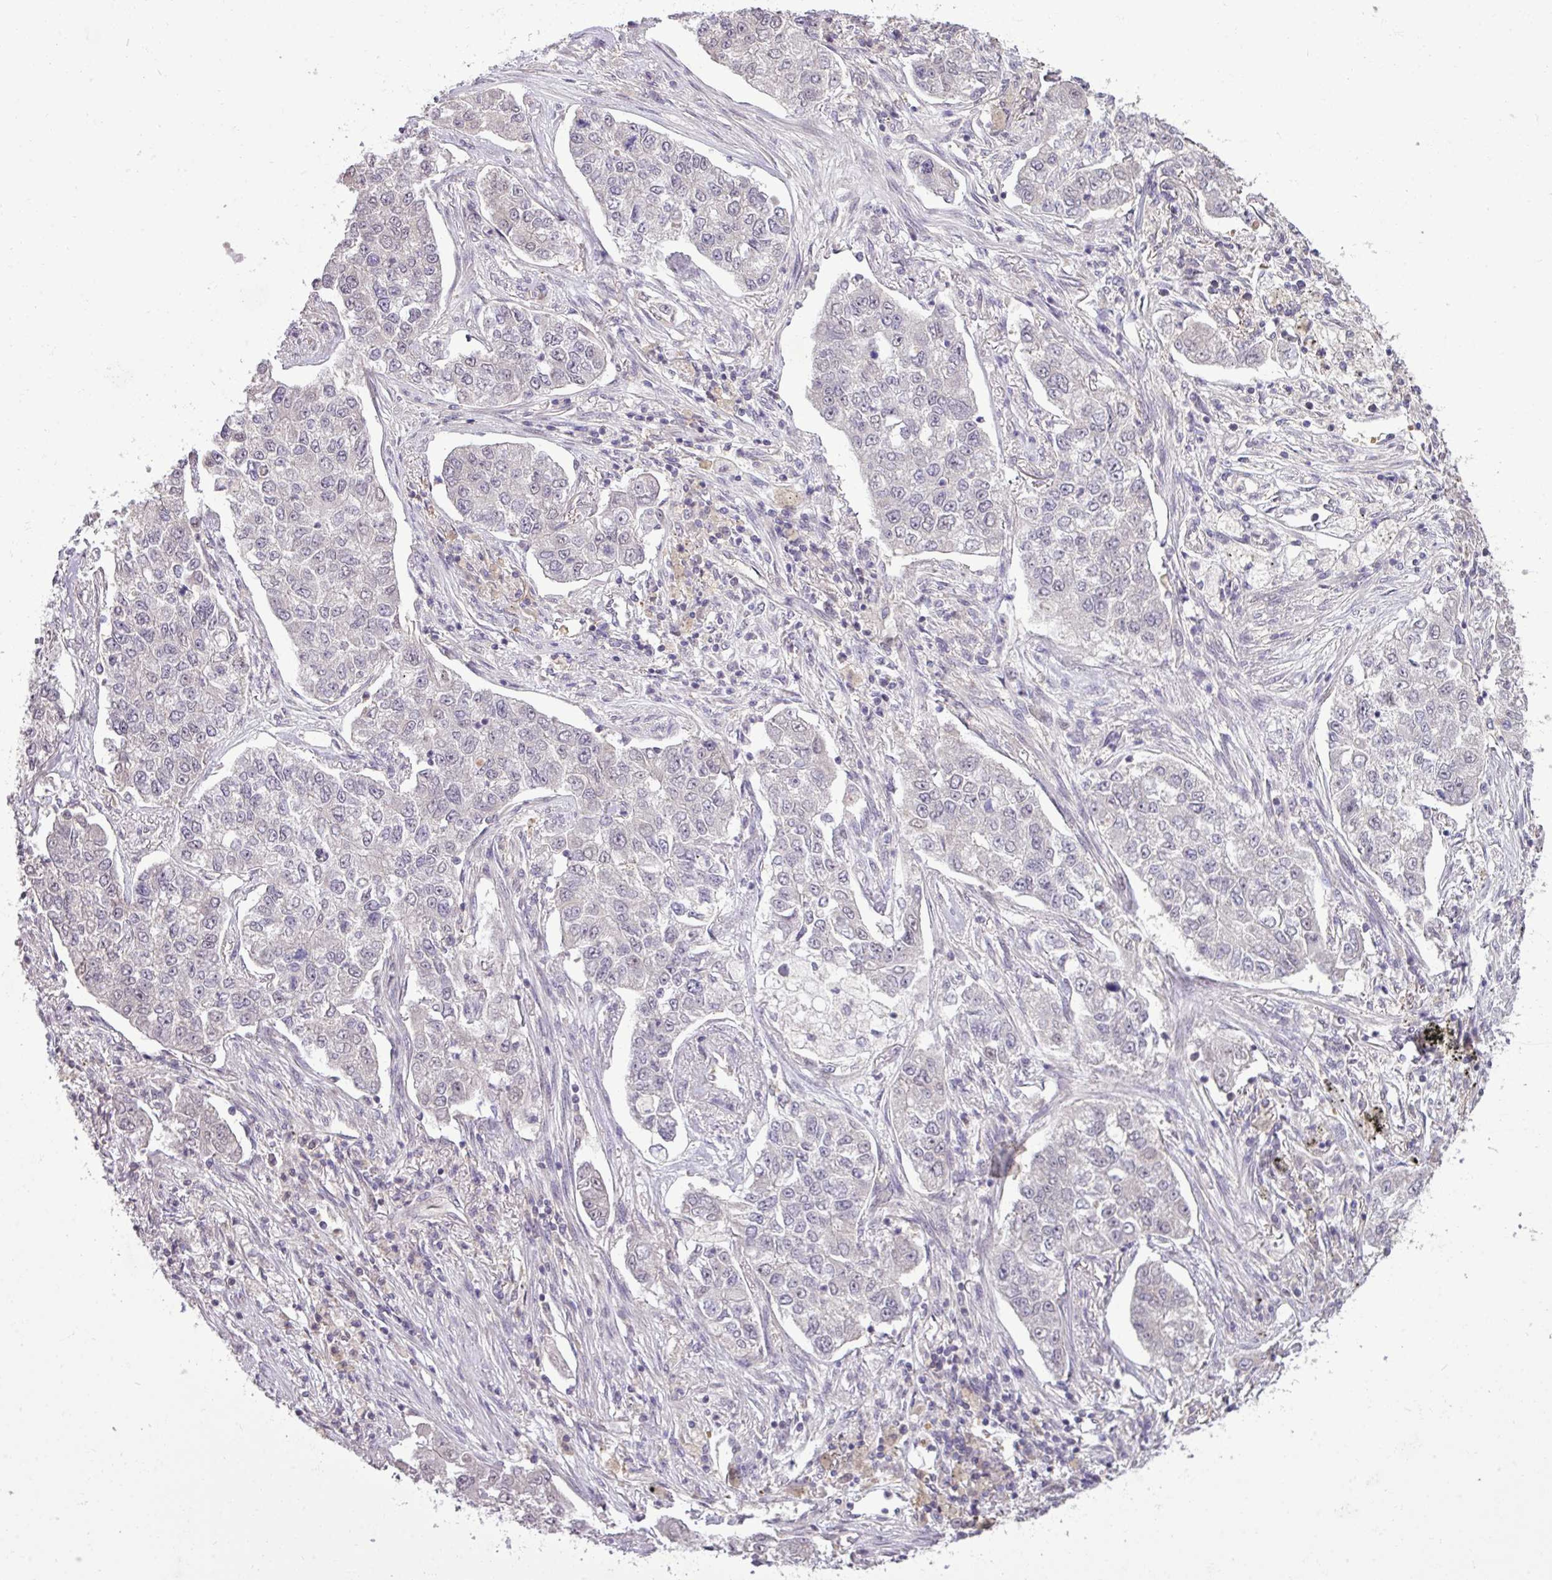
{"staining": {"intensity": "negative", "quantity": "none", "location": "none"}, "tissue": "lung cancer", "cell_type": "Tumor cells", "image_type": "cancer", "snomed": [{"axis": "morphology", "description": "Adenocarcinoma, NOS"}, {"axis": "topography", "description": "Lung"}], "caption": "The image demonstrates no significant positivity in tumor cells of lung cancer. Nuclei are stained in blue.", "gene": "RIPPLY1", "patient": {"sex": "male", "age": 49}}